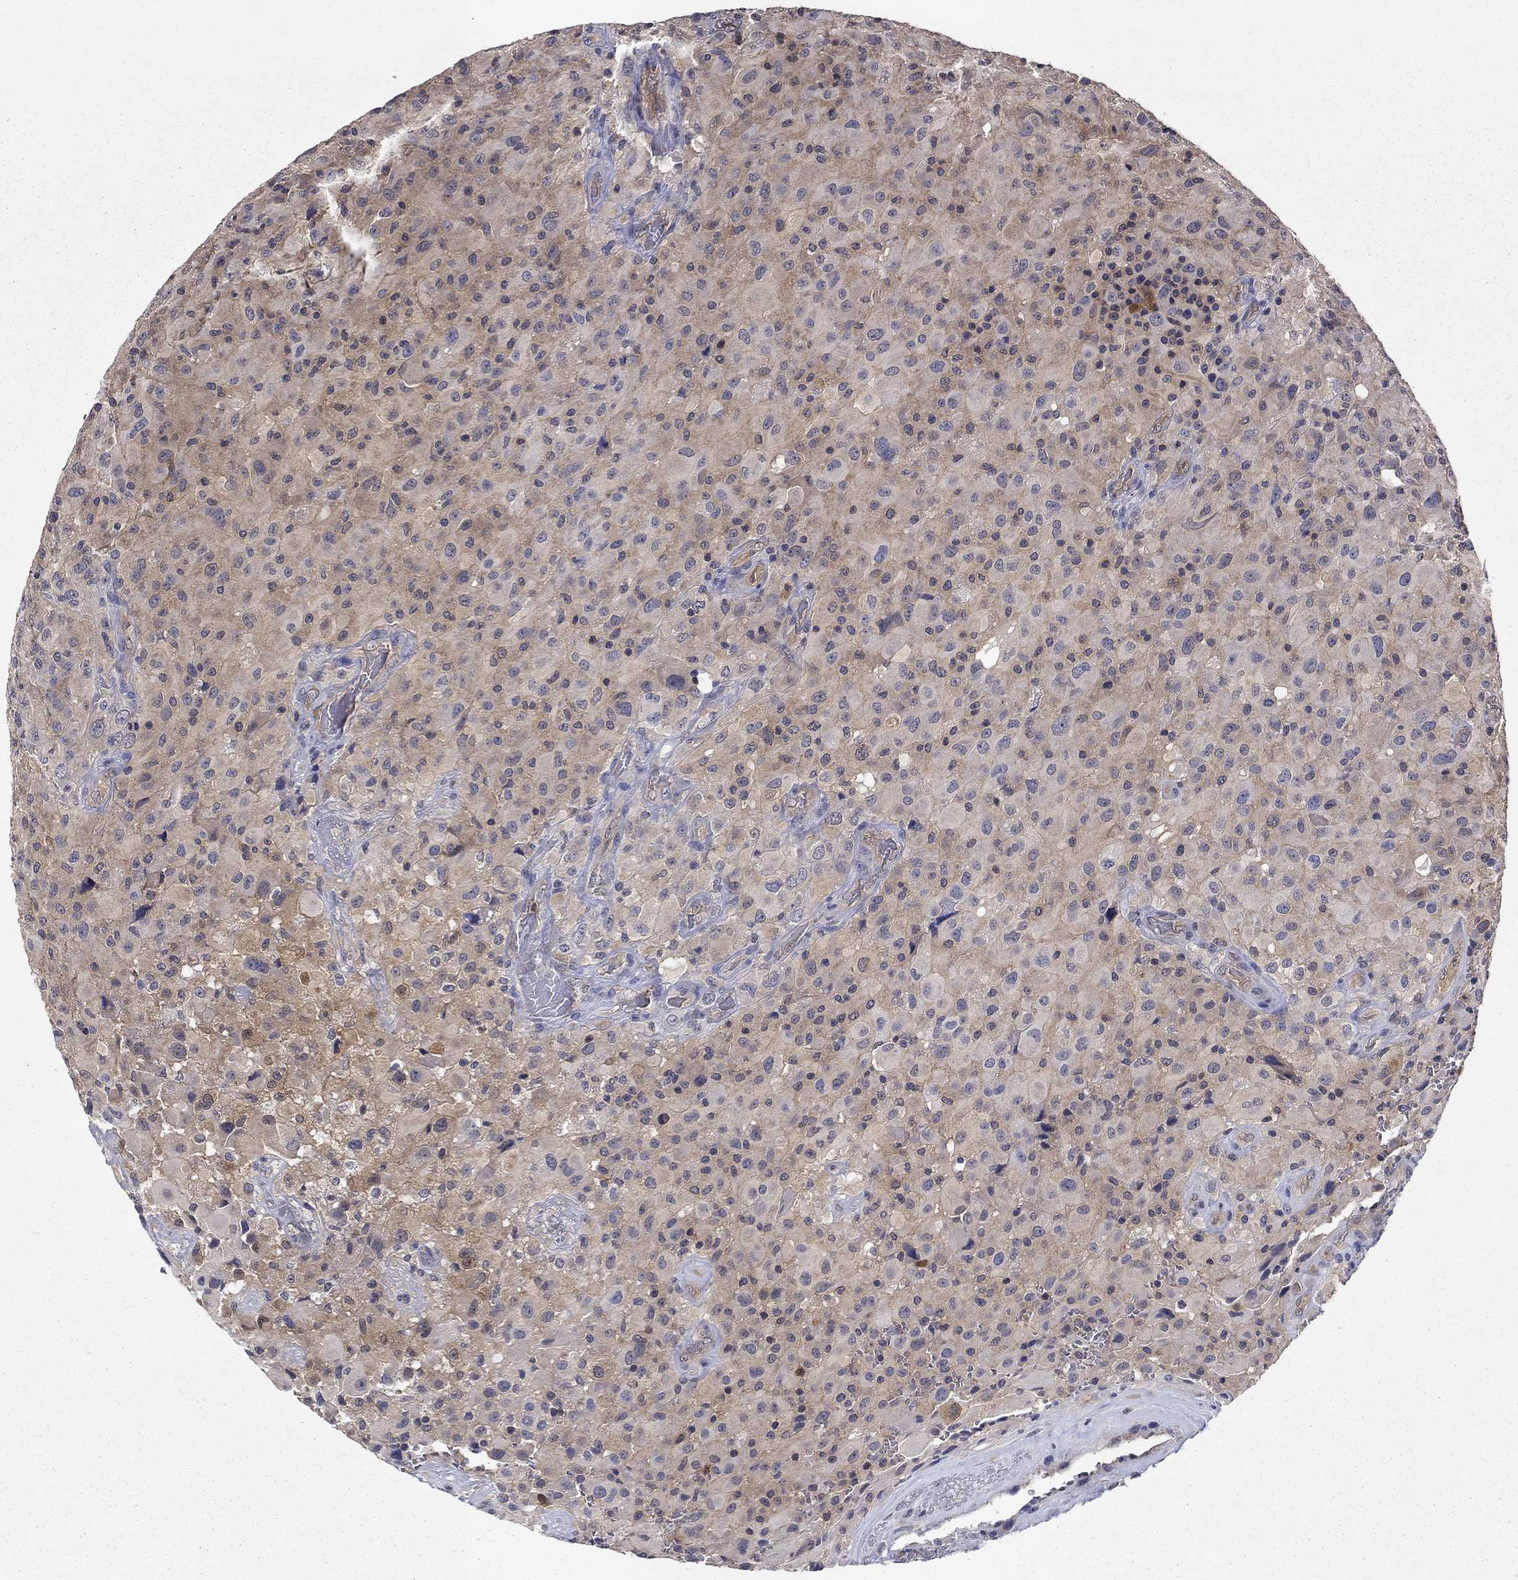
{"staining": {"intensity": "negative", "quantity": "none", "location": "none"}, "tissue": "glioma", "cell_type": "Tumor cells", "image_type": "cancer", "snomed": [{"axis": "morphology", "description": "Glioma, malignant, High grade"}, {"axis": "topography", "description": "Cerebral cortex"}], "caption": "High magnification brightfield microscopy of glioma stained with DAB (3,3'-diaminobenzidine) (brown) and counterstained with hematoxylin (blue): tumor cells show no significant expression.", "gene": "GLTP", "patient": {"sex": "male", "age": 35}}